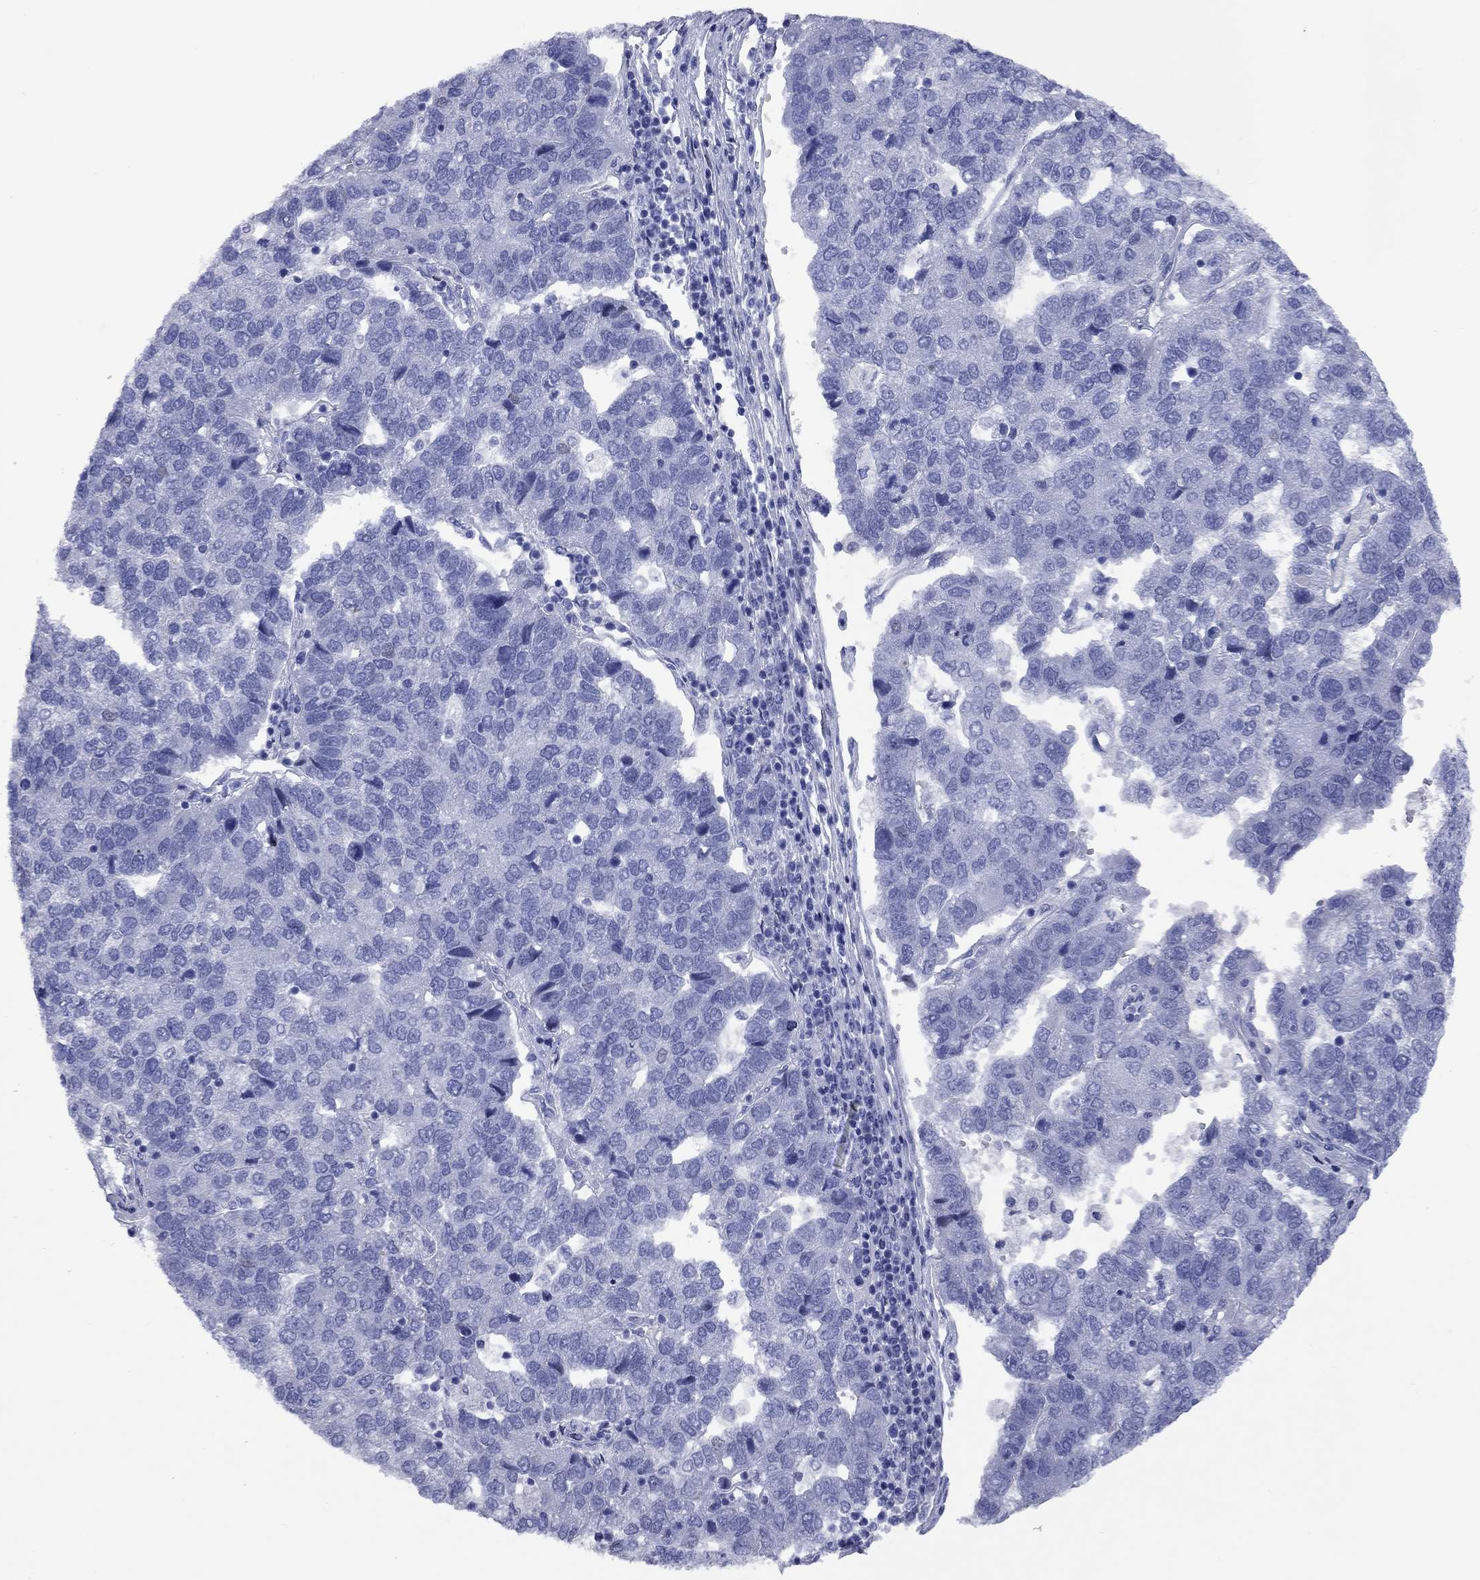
{"staining": {"intensity": "negative", "quantity": "none", "location": "none"}, "tissue": "pancreatic cancer", "cell_type": "Tumor cells", "image_type": "cancer", "snomed": [{"axis": "morphology", "description": "Adenocarcinoma, NOS"}, {"axis": "topography", "description": "Pancreas"}], "caption": "An immunohistochemistry (IHC) histopathology image of pancreatic adenocarcinoma is shown. There is no staining in tumor cells of pancreatic adenocarcinoma.", "gene": "CCNA1", "patient": {"sex": "female", "age": 61}}